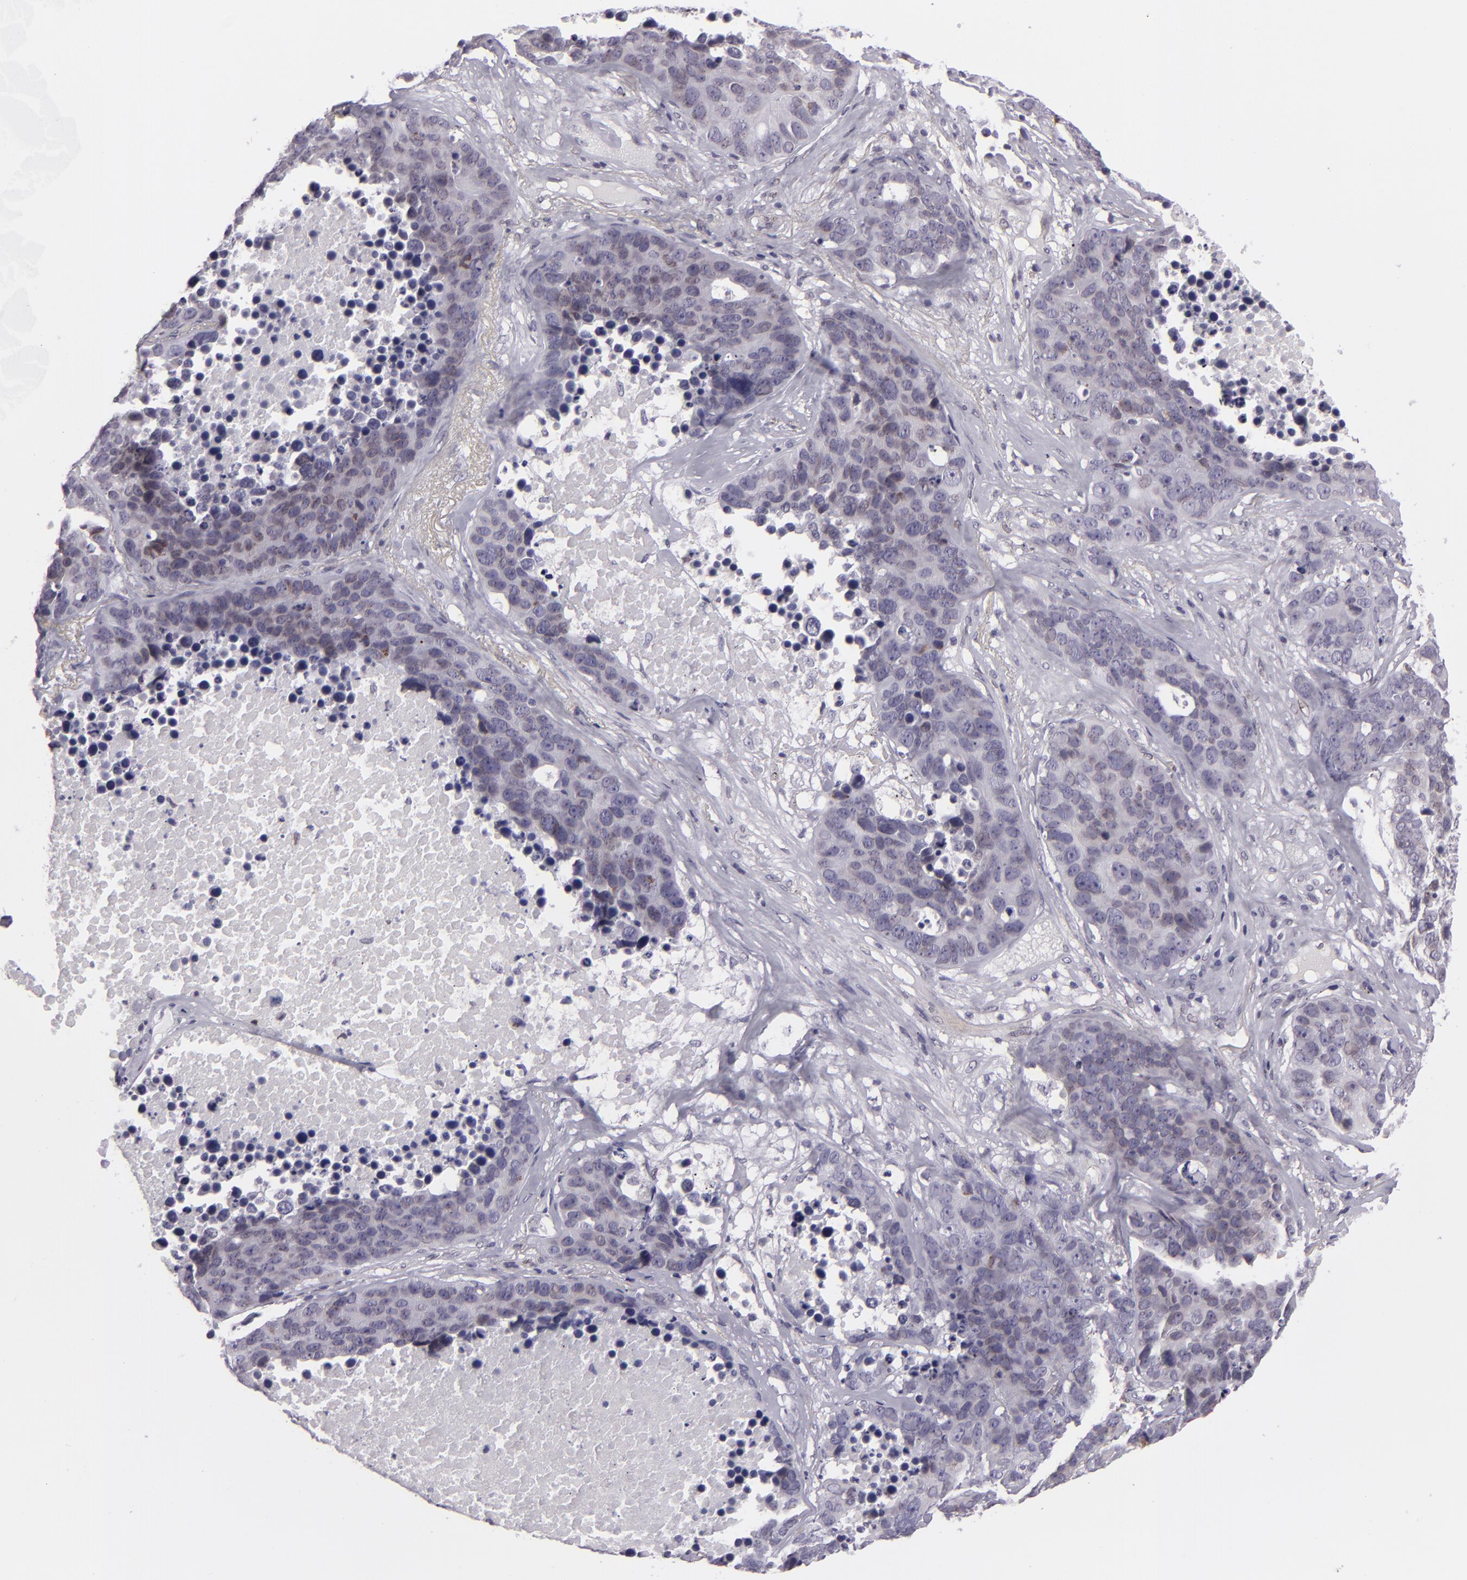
{"staining": {"intensity": "weak", "quantity": "<25%", "location": "nuclear"}, "tissue": "lung cancer", "cell_type": "Tumor cells", "image_type": "cancer", "snomed": [{"axis": "morphology", "description": "Carcinoid, malignant, NOS"}, {"axis": "topography", "description": "Lung"}], "caption": "Tumor cells show no significant staining in lung carcinoid (malignant).", "gene": "EMD", "patient": {"sex": "male", "age": 60}}